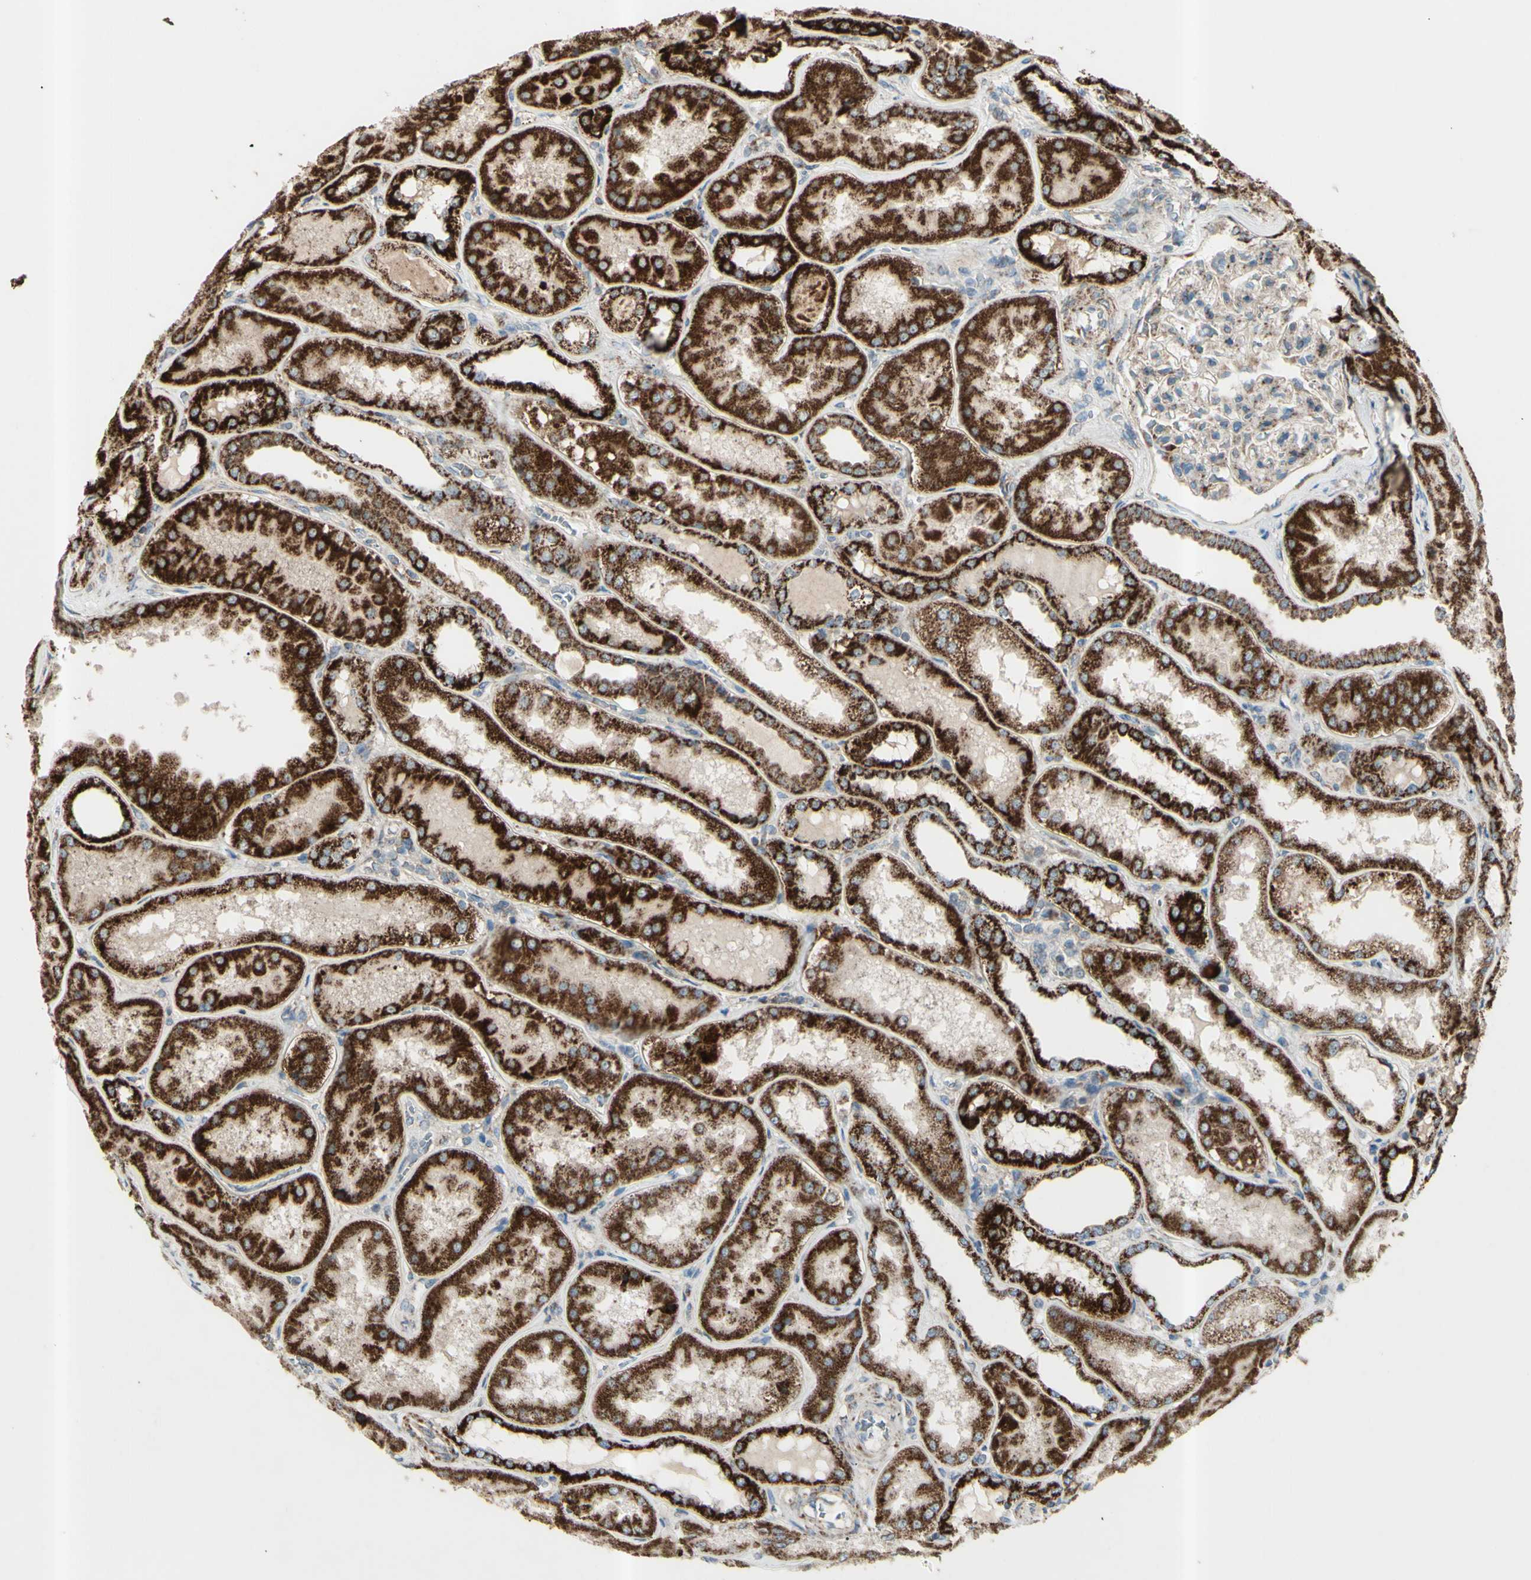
{"staining": {"intensity": "moderate", "quantity": ">75%", "location": "cytoplasmic/membranous"}, "tissue": "kidney", "cell_type": "Cells in glomeruli", "image_type": "normal", "snomed": [{"axis": "morphology", "description": "Normal tissue, NOS"}, {"axis": "topography", "description": "Kidney"}], "caption": "Kidney stained with immunohistochemistry (IHC) exhibits moderate cytoplasmic/membranous staining in about >75% of cells in glomeruli. The staining was performed using DAB to visualize the protein expression in brown, while the nuclei were stained in blue with hematoxylin (Magnification: 20x).", "gene": "RHOT1", "patient": {"sex": "female", "age": 56}}